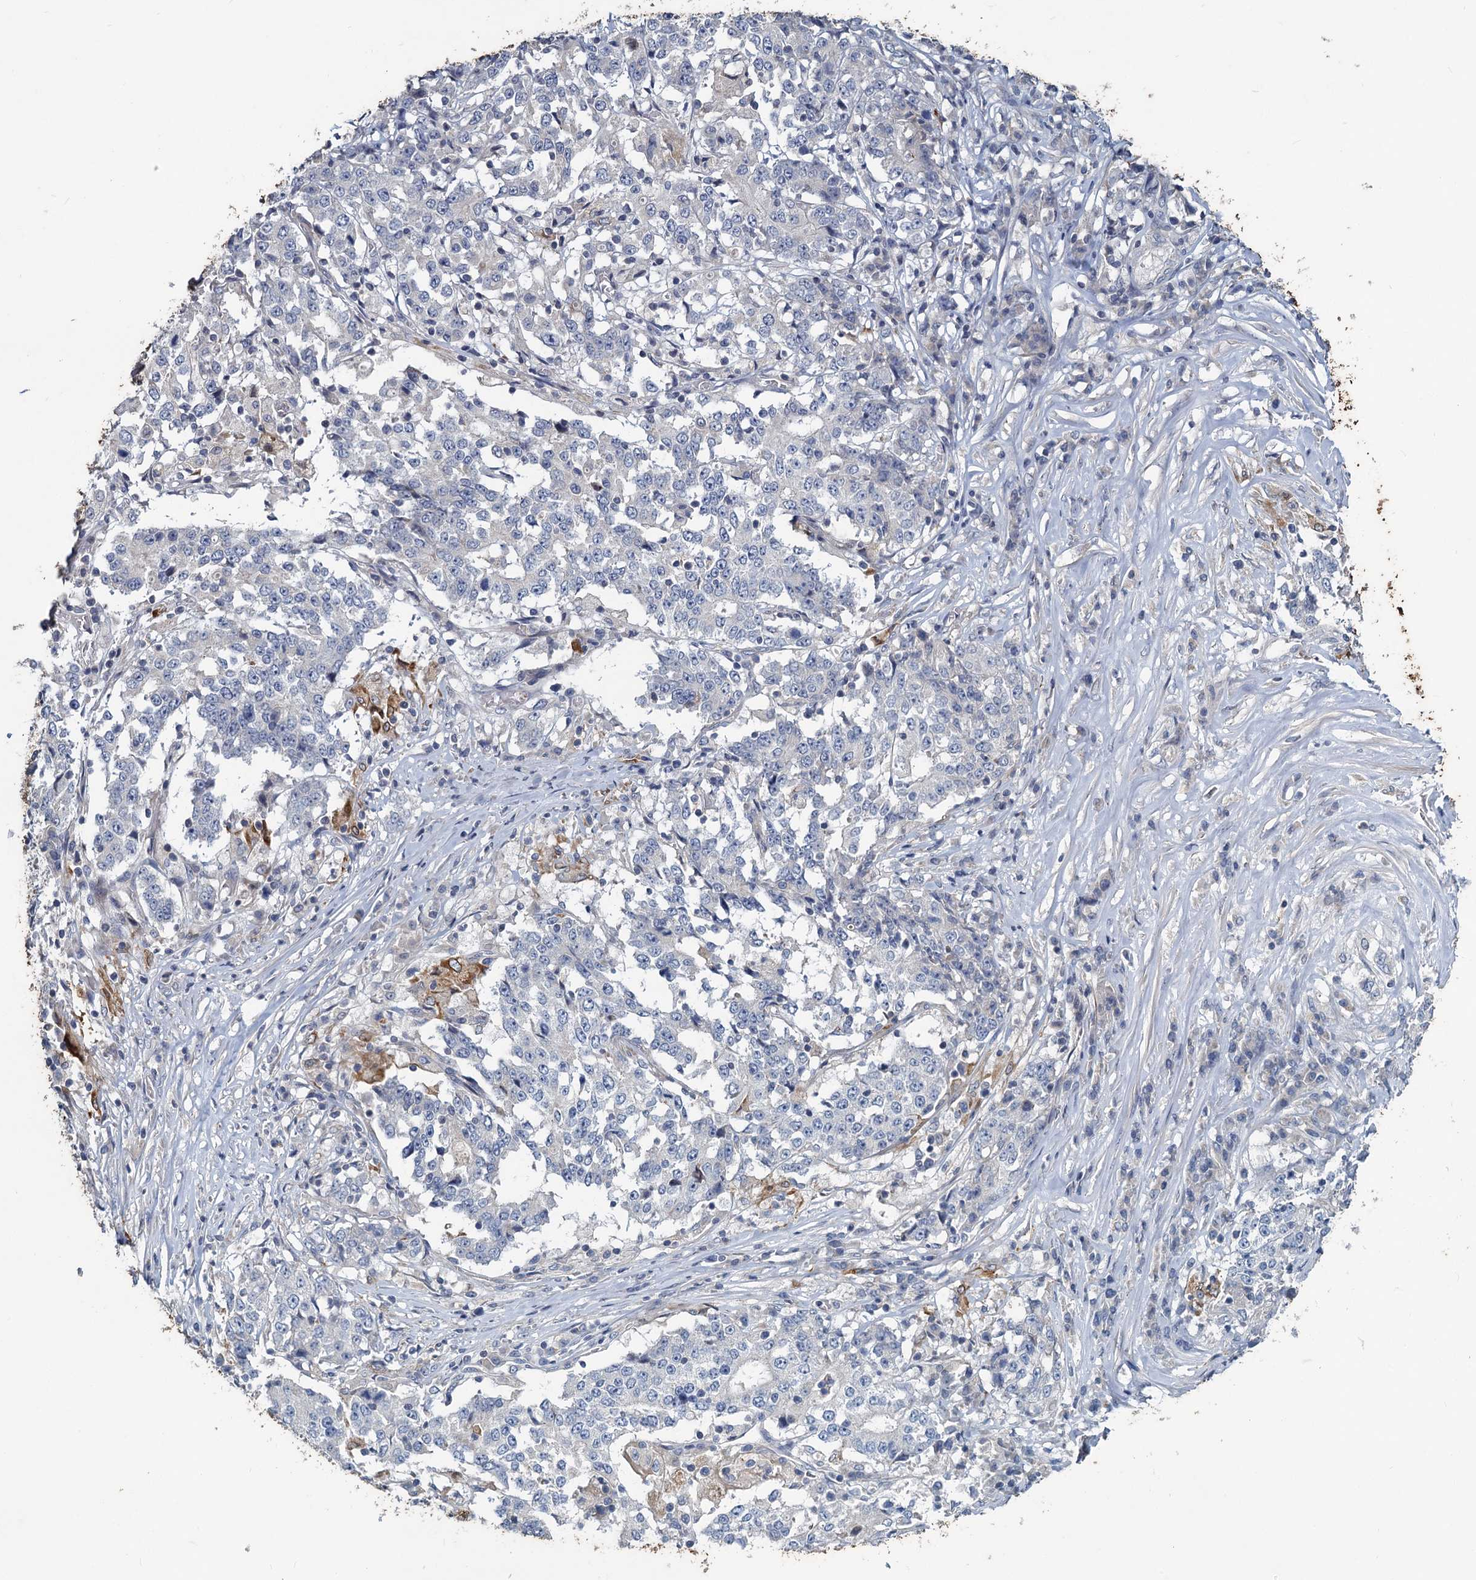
{"staining": {"intensity": "negative", "quantity": "none", "location": "none"}, "tissue": "stomach cancer", "cell_type": "Tumor cells", "image_type": "cancer", "snomed": [{"axis": "morphology", "description": "Adenocarcinoma, NOS"}, {"axis": "topography", "description": "Stomach"}], "caption": "Immunohistochemistry (IHC) micrograph of neoplastic tissue: adenocarcinoma (stomach) stained with DAB reveals no significant protein staining in tumor cells.", "gene": "SLC2A7", "patient": {"sex": "male", "age": 59}}